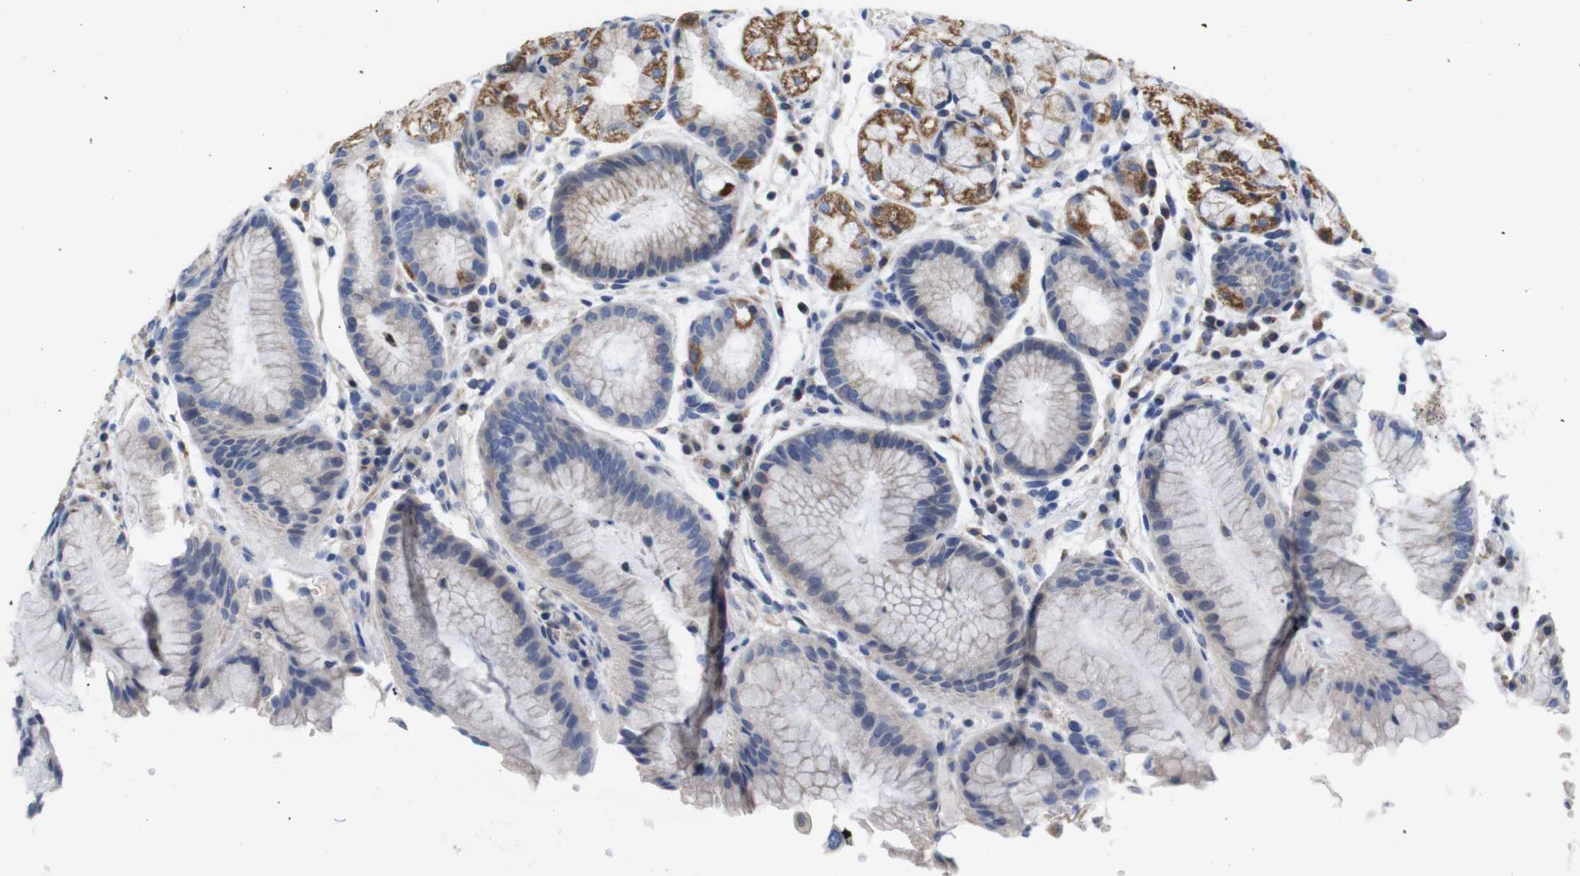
{"staining": {"intensity": "strong", "quantity": "<25%", "location": "cytoplasmic/membranous"}, "tissue": "stomach", "cell_type": "Glandular cells", "image_type": "normal", "snomed": [{"axis": "morphology", "description": "Normal tissue, NOS"}, {"axis": "topography", "description": "Stomach, upper"}], "caption": "This photomicrograph demonstrates immunohistochemistry (IHC) staining of normal stomach, with medium strong cytoplasmic/membranous positivity in about <25% of glandular cells.", "gene": "LRRC55", "patient": {"sex": "male", "age": 72}}